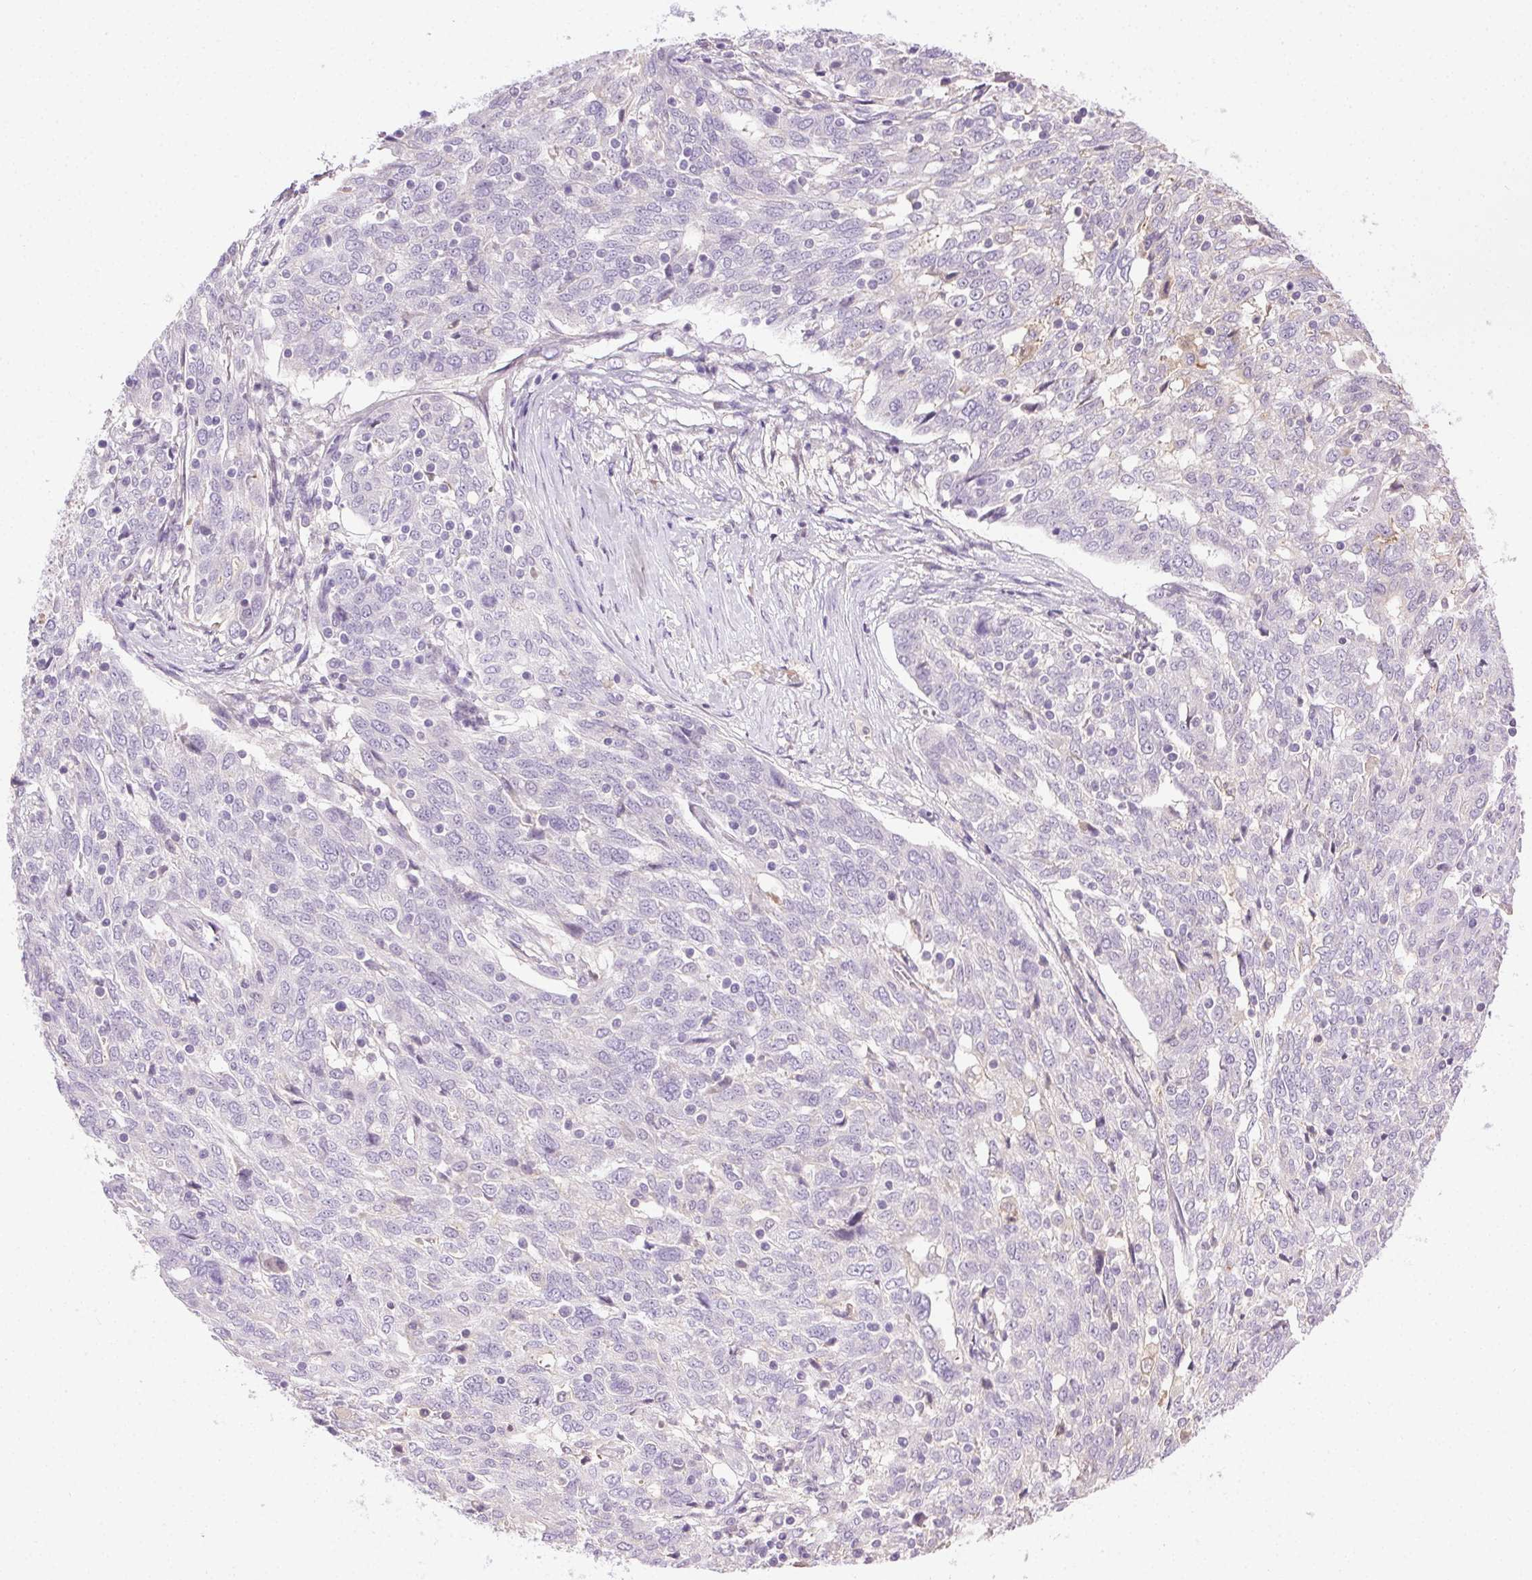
{"staining": {"intensity": "negative", "quantity": "none", "location": "none"}, "tissue": "ovarian cancer", "cell_type": "Tumor cells", "image_type": "cancer", "snomed": [{"axis": "morphology", "description": "Cystadenocarcinoma, serous, NOS"}, {"axis": "topography", "description": "Ovary"}], "caption": "High magnification brightfield microscopy of serous cystadenocarcinoma (ovarian) stained with DAB (brown) and counterstained with hematoxylin (blue): tumor cells show no significant positivity. (Brightfield microscopy of DAB immunohistochemistry (IHC) at high magnification).", "gene": "BPIFB2", "patient": {"sex": "female", "age": 67}}